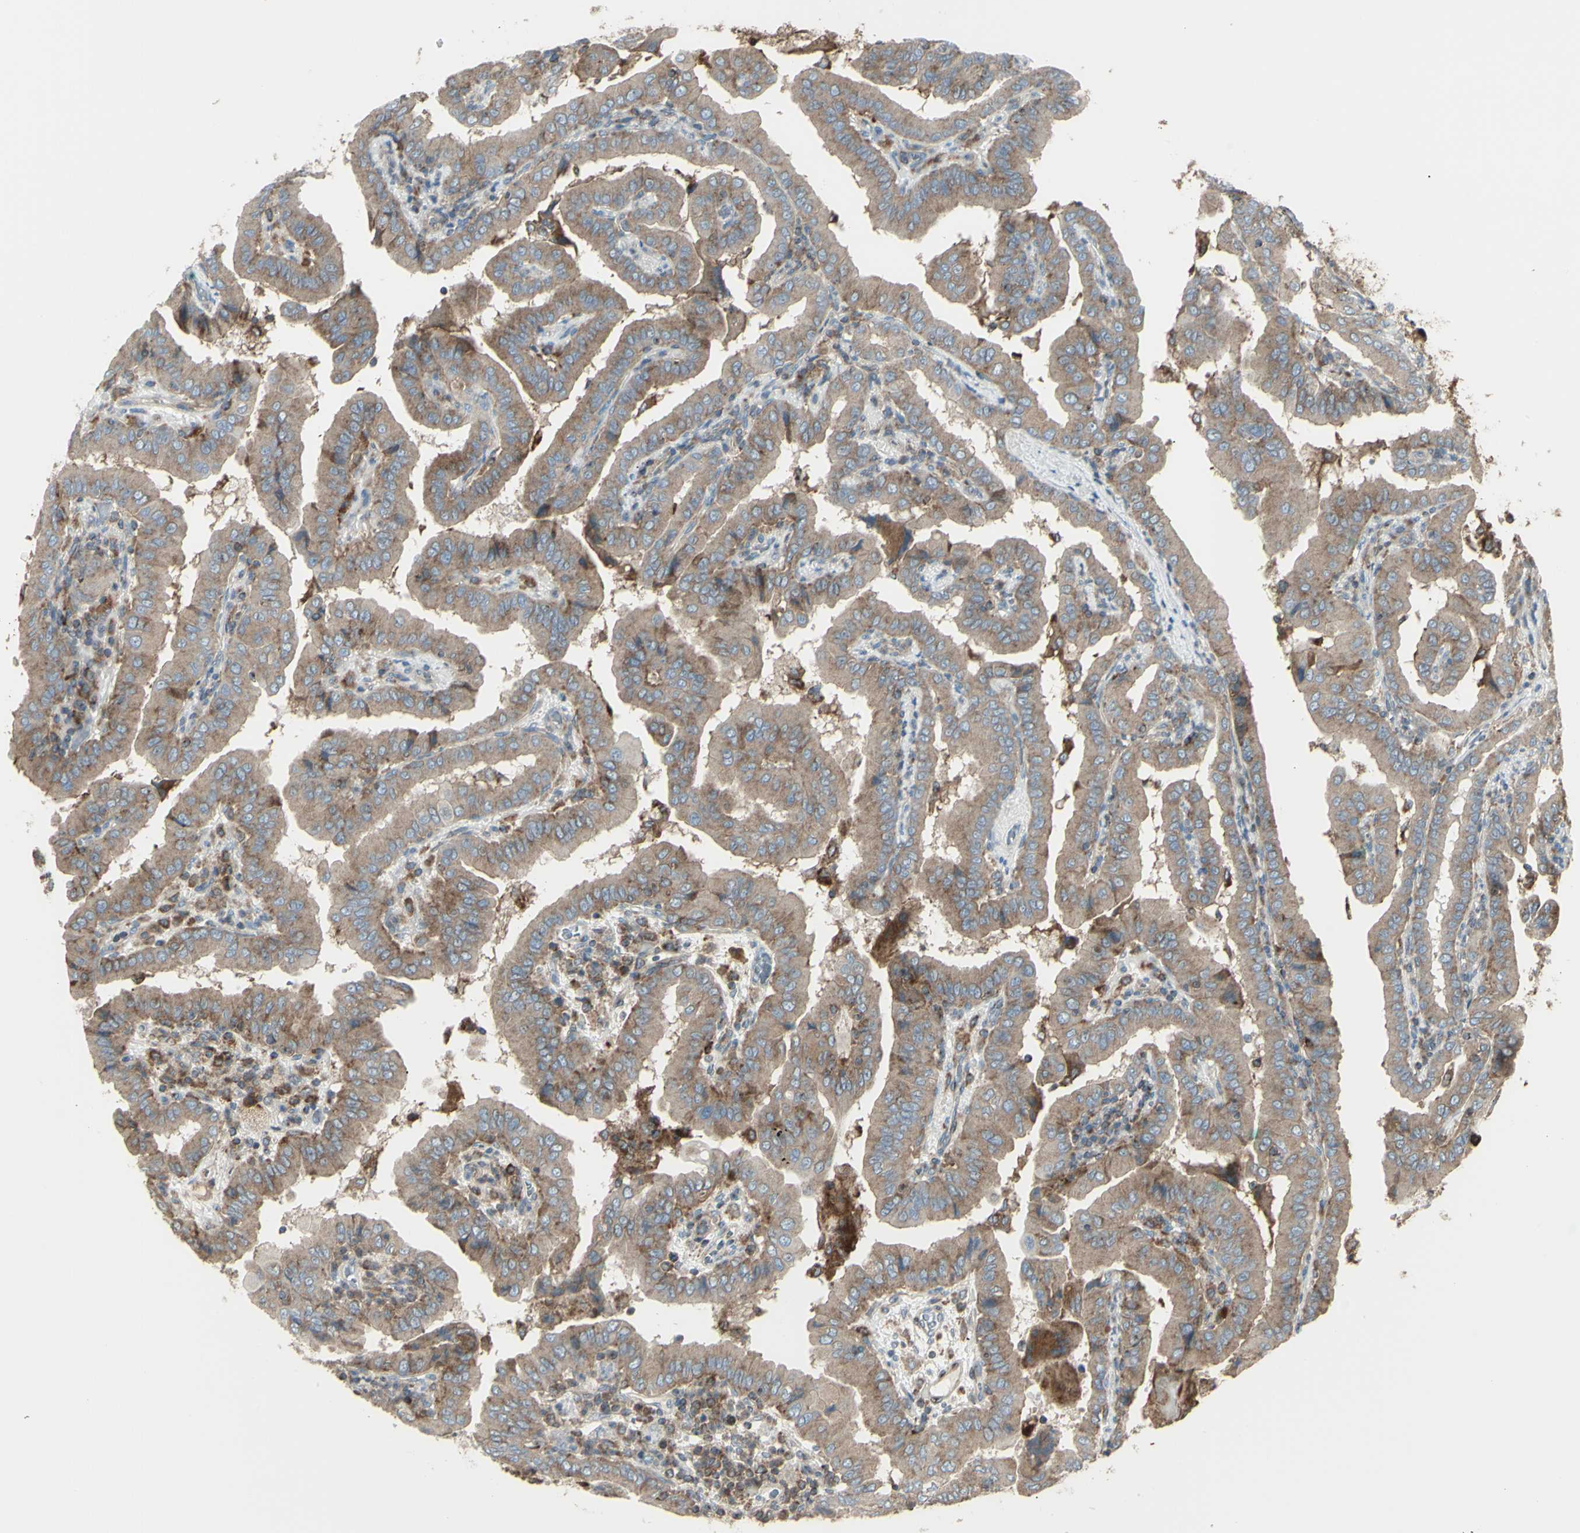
{"staining": {"intensity": "weak", "quantity": ">75%", "location": "cytoplasmic/membranous"}, "tissue": "thyroid cancer", "cell_type": "Tumor cells", "image_type": "cancer", "snomed": [{"axis": "morphology", "description": "Papillary adenocarcinoma, NOS"}, {"axis": "topography", "description": "Thyroid gland"}], "caption": "Immunohistochemical staining of human papillary adenocarcinoma (thyroid) displays low levels of weak cytoplasmic/membranous staining in approximately >75% of tumor cells.", "gene": "NAPA", "patient": {"sex": "male", "age": 33}}